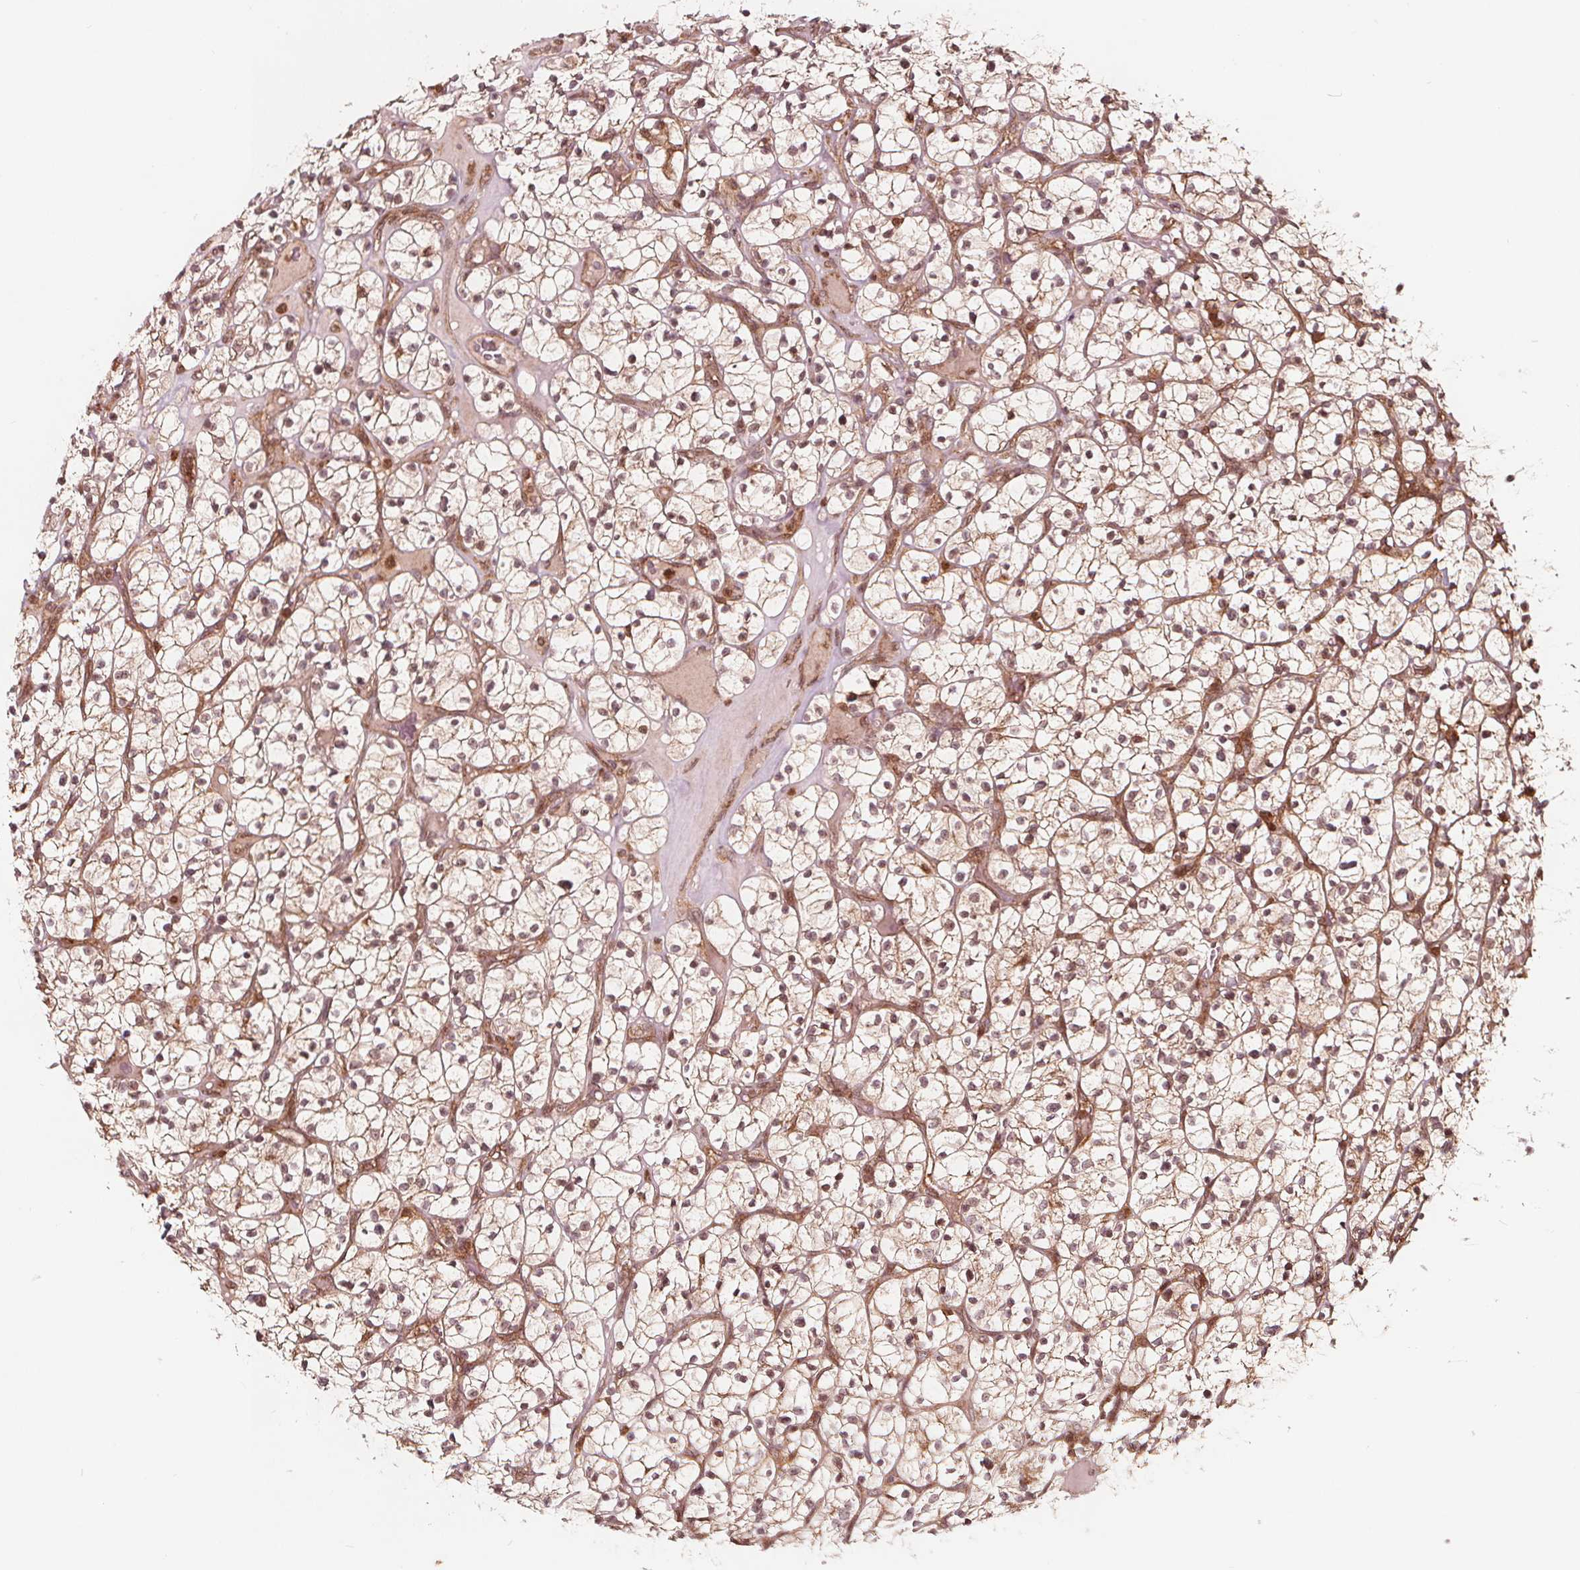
{"staining": {"intensity": "weak", "quantity": "25%-75%", "location": "cytoplasmic/membranous"}, "tissue": "renal cancer", "cell_type": "Tumor cells", "image_type": "cancer", "snomed": [{"axis": "morphology", "description": "Adenocarcinoma, NOS"}, {"axis": "topography", "description": "Kidney"}], "caption": "Adenocarcinoma (renal) tissue shows weak cytoplasmic/membranous expression in approximately 25%-75% of tumor cells", "gene": "AIP", "patient": {"sex": "female", "age": 64}}